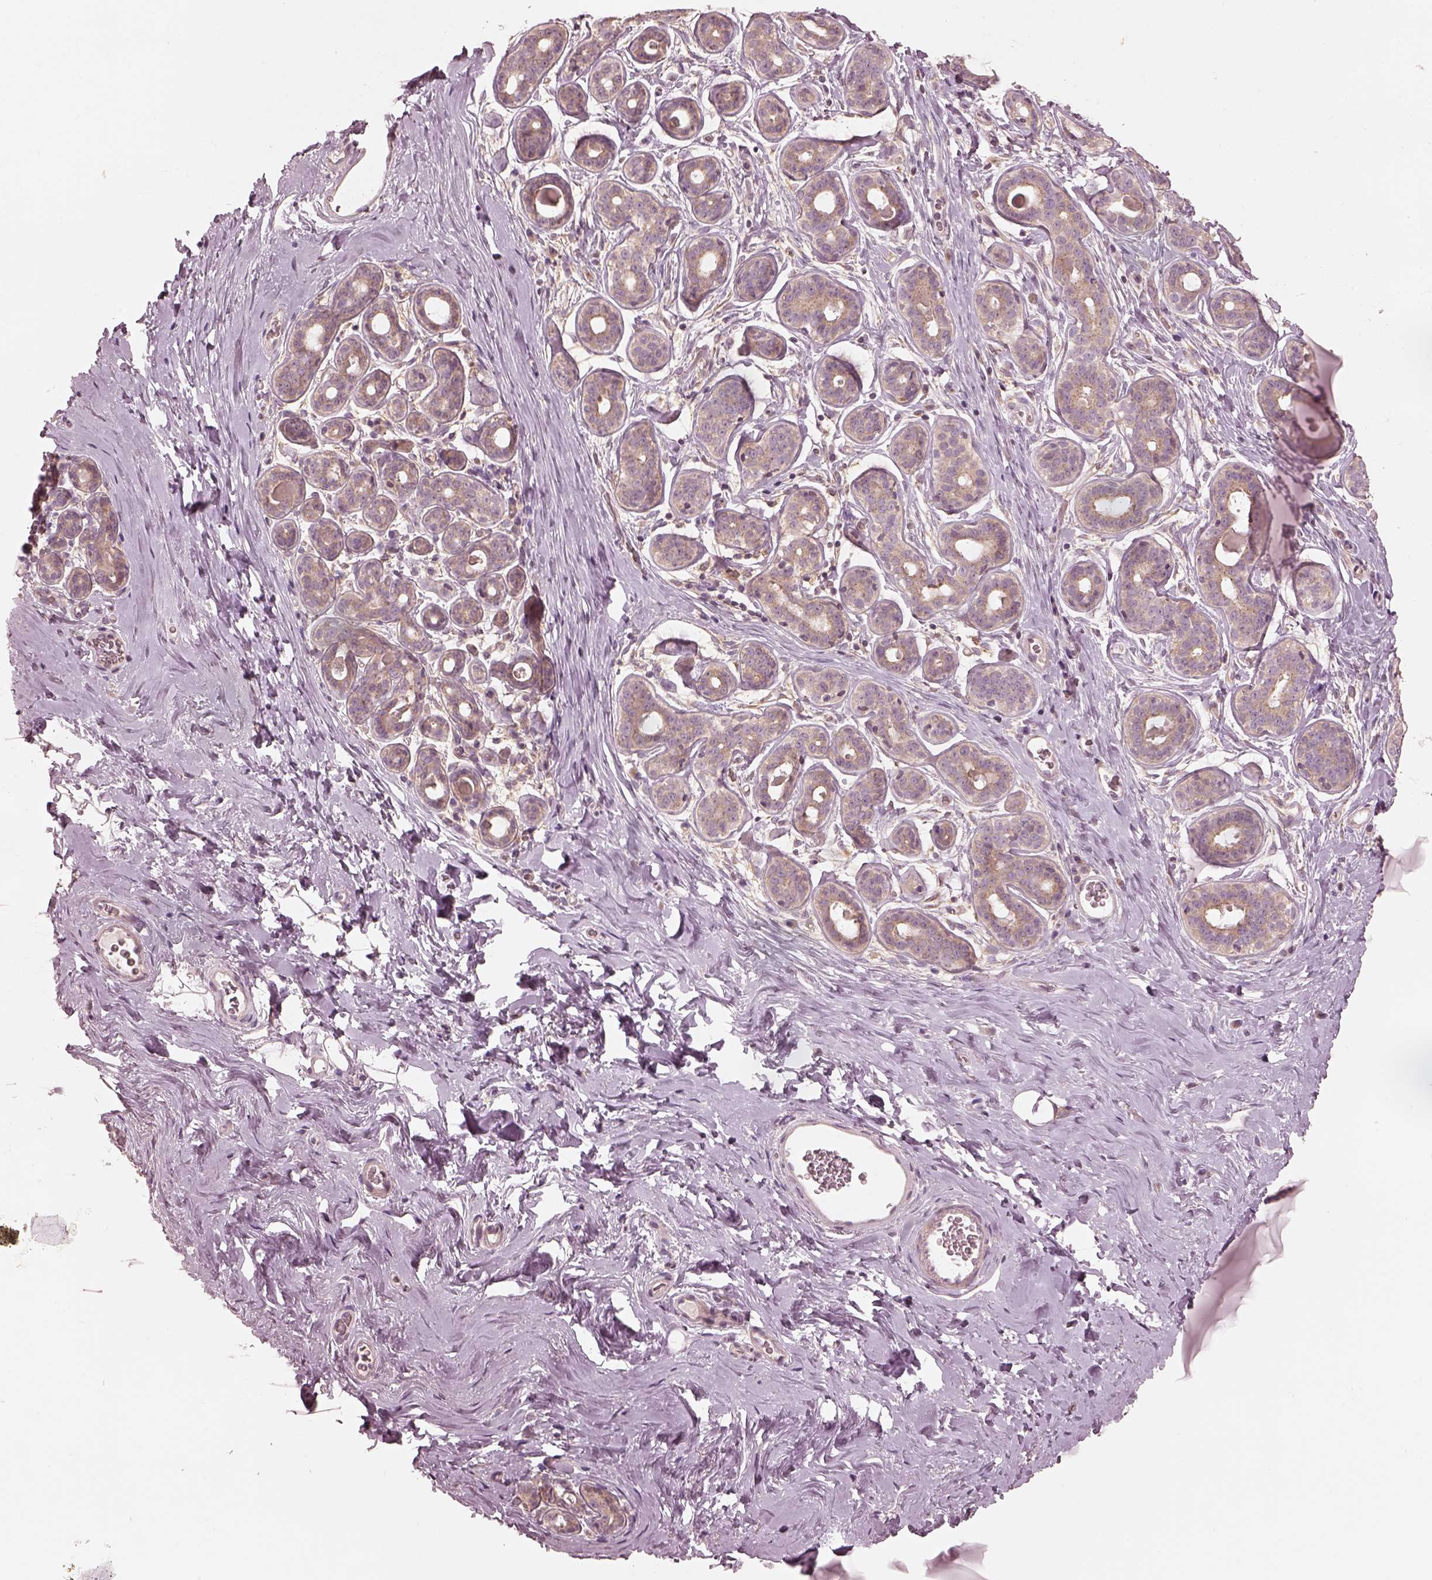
{"staining": {"intensity": "weak", "quantity": ">75%", "location": "cytoplasmic/membranous"}, "tissue": "breast", "cell_type": "Adipocytes", "image_type": "normal", "snomed": [{"axis": "morphology", "description": "Normal tissue, NOS"}, {"axis": "topography", "description": "Skin"}, {"axis": "topography", "description": "Breast"}], "caption": "High-magnification brightfield microscopy of unremarkable breast stained with DAB (3,3'-diaminobenzidine) (brown) and counterstained with hematoxylin (blue). adipocytes exhibit weak cytoplasmic/membranous staining is seen in approximately>75% of cells. The staining is performed using DAB brown chromogen to label protein expression. The nuclei are counter-stained blue using hematoxylin.", "gene": "PRKACG", "patient": {"sex": "female", "age": 43}}